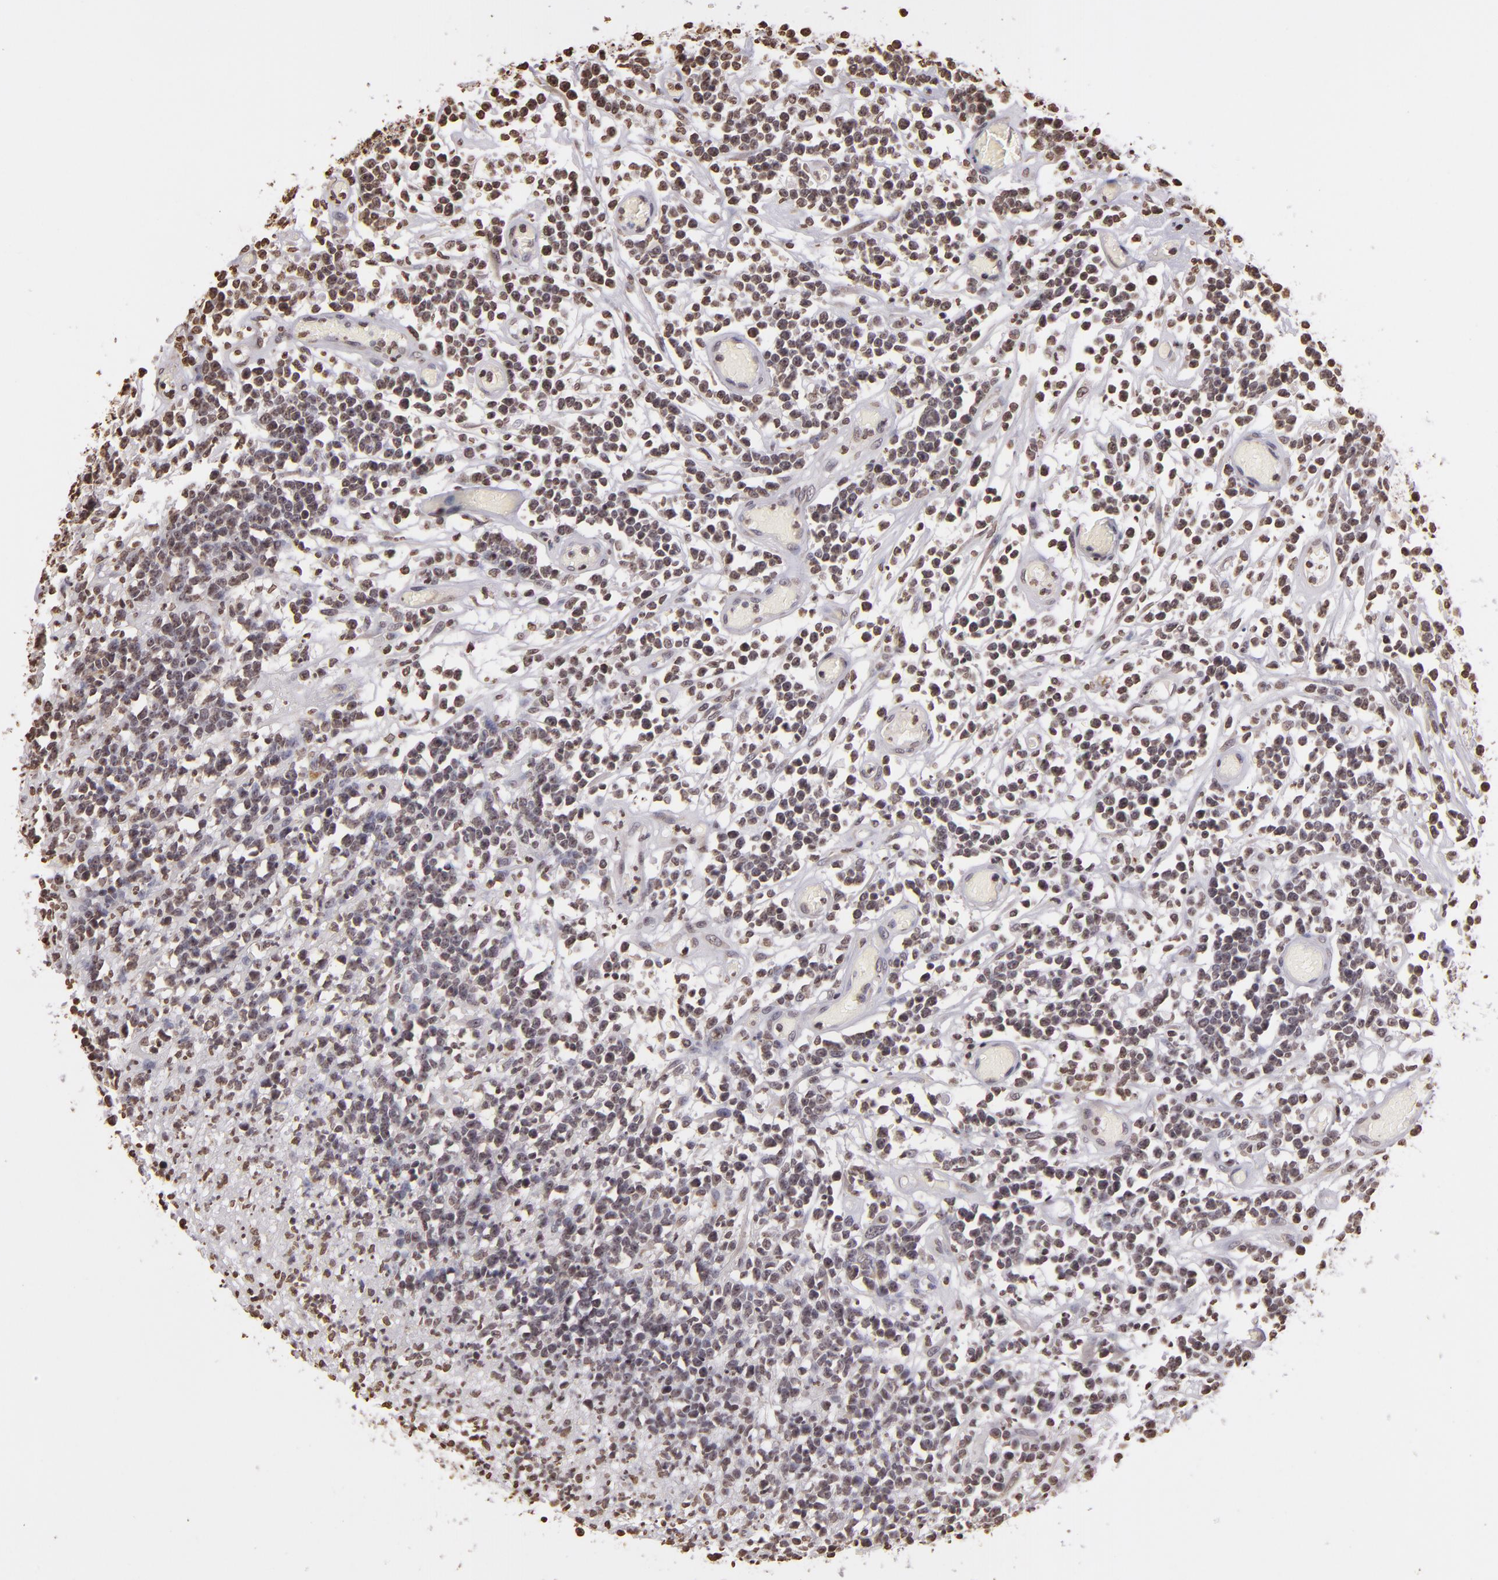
{"staining": {"intensity": "negative", "quantity": "none", "location": "none"}, "tissue": "lymphoma", "cell_type": "Tumor cells", "image_type": "cancer", "snomed": [{"axis": "morphology", "description": "Malignant lymphoma, non-Hodgkin's type, High grade"}, {"axis": "topography", "description": "Colon"}], "caption": "A high-resolution histopathology image shows immunohistochemistry (IHC) staining of lymphoma, which reveals no significant expression in tumor cells.", "gene": "THRB", "patient": {"sex": "male", "age": 82}}